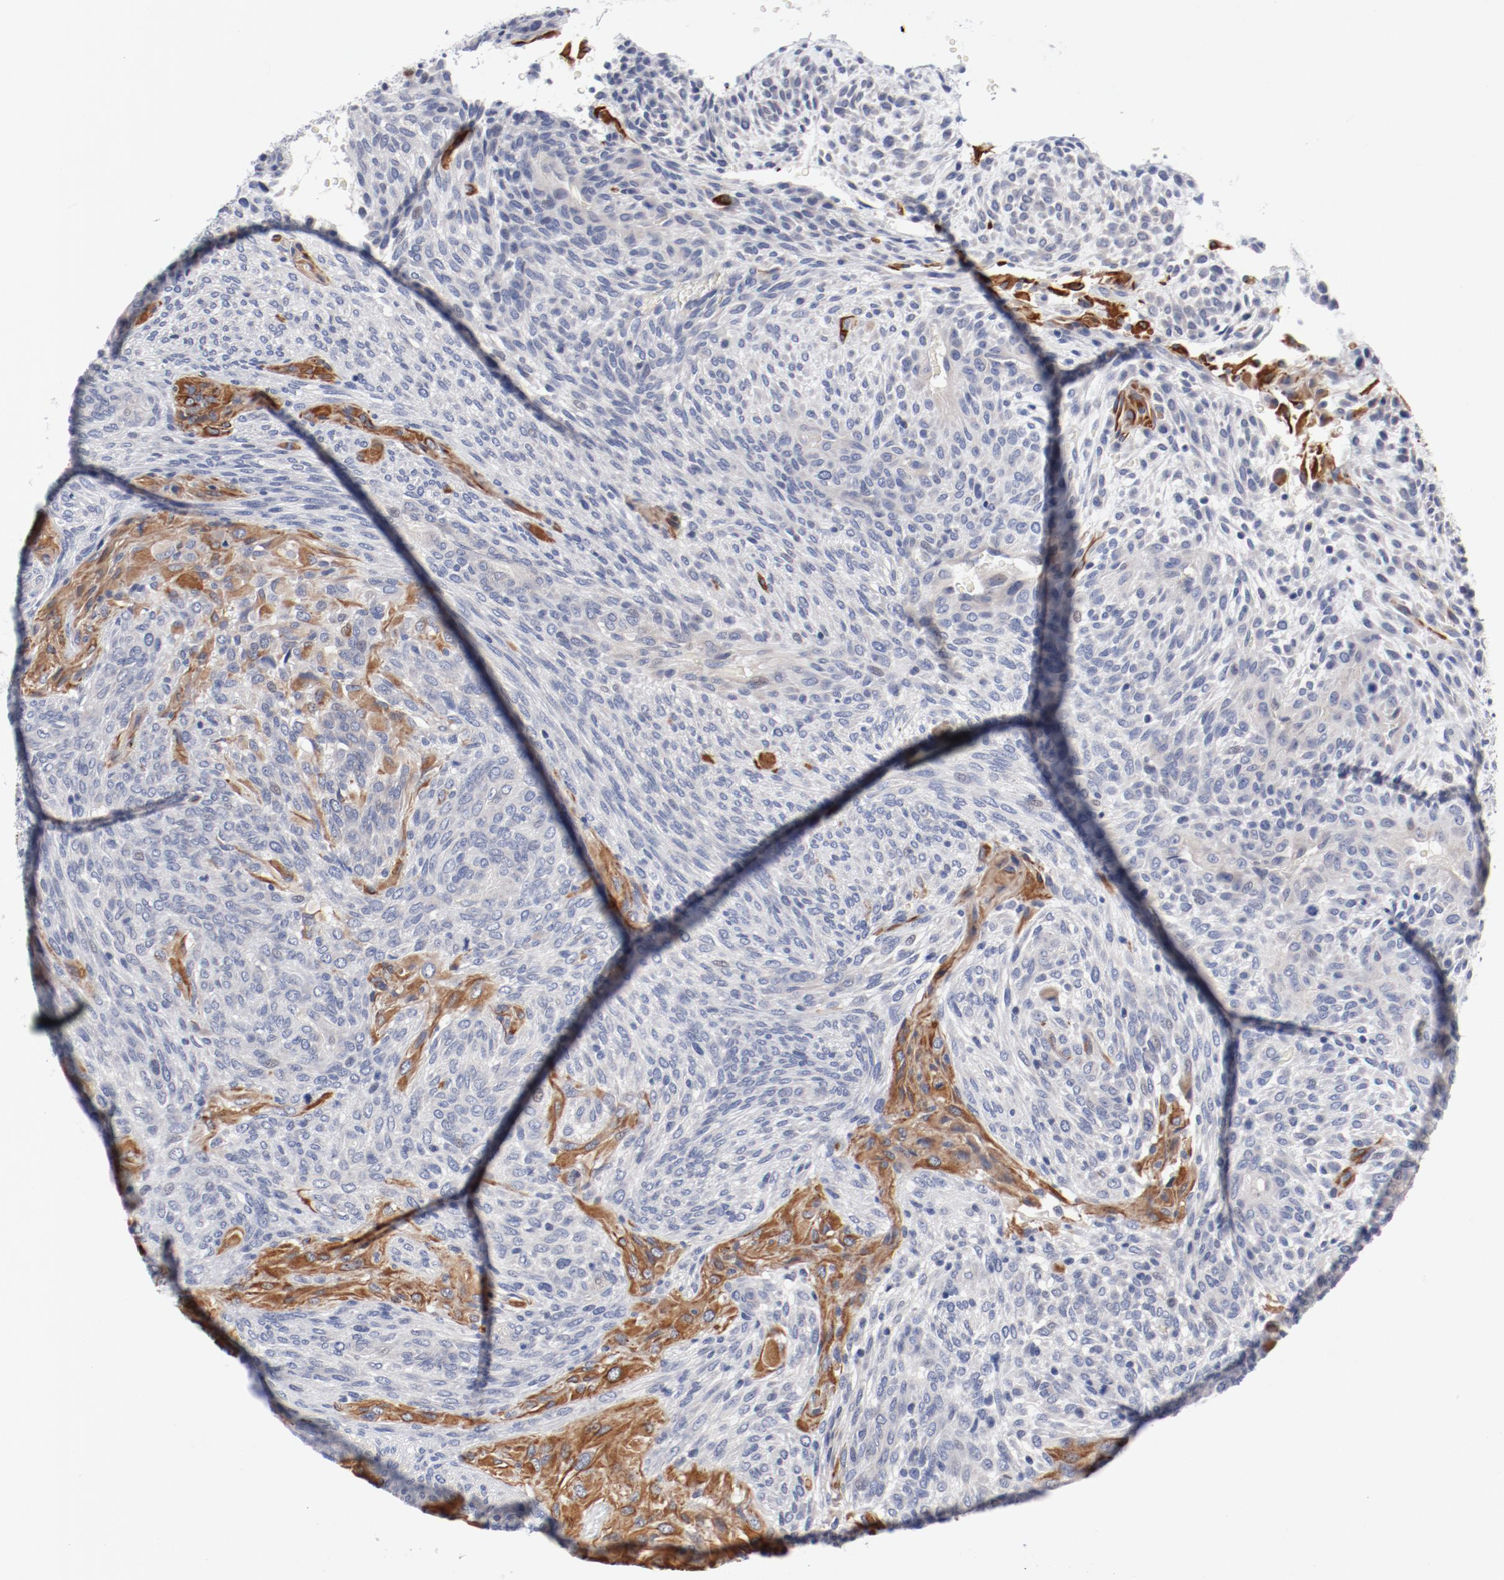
{"staining": {"intensity": "moderate", "quantity": "<25%", "location": "cytoplasmic/membranous"}, "tissue": "glioma", "cell_type": "Tumor cells", "image_type": "cancer", "snomed": [{"axis": "morphology", "description": "Glioma, malignant, High grade"}, {"axis": "topography", "description": "Cerebral cortex"}], "caption": "Tumor cells display low levels of moderate cytoplasmic/membranous expression in approximately <25% of cells in human glioma.", "gene": "KCNK13", "patient": {"sex": "female", "age": 55}}